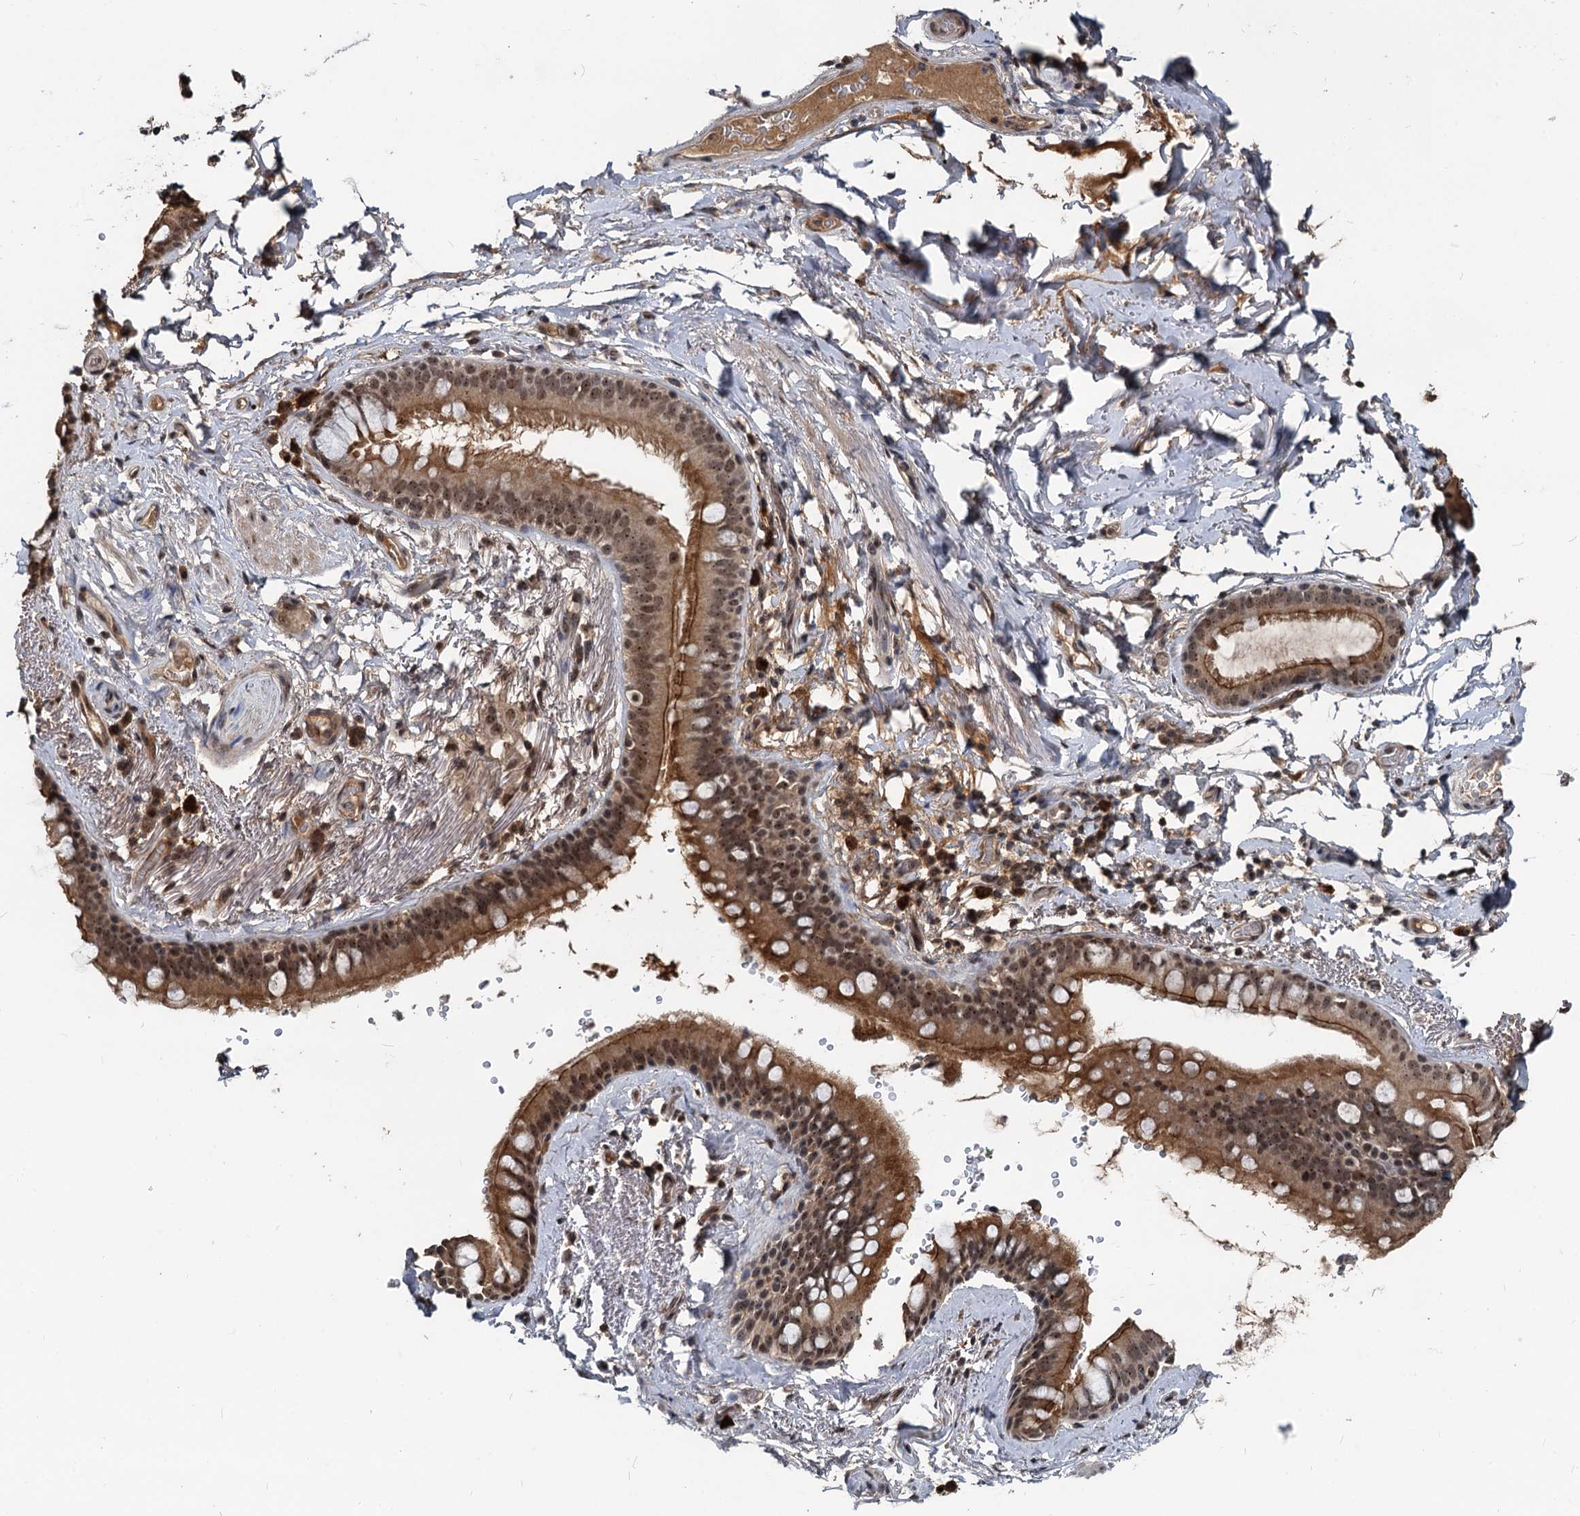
{"staining": {"intensity": "weak", "quantity": "<25%", "location": "nuclear"}, "tissue": "adipose tissue", "cell_type": "Adipocytes", "image_type": "normal", "snomed": [{"axis": "morphology", "description": "Normal tissue, NOS"}, {"axis": "topography", "description": "Lymph node"}, {"axis": "topography", "description": "Bronchus"}], "caption": "High magnification brightfield microscopy of normal adipose tissue stained with DAB (3,3'-diaminobenzidine) (brown) and counterstained with hematoxylin (blue): adipocytes show no significant positivity. (Immunohistochemistry, brightfield microscopy, high magnification).", "gene": "FAM216B", "patient": {"sex": "male", "age": 63}}